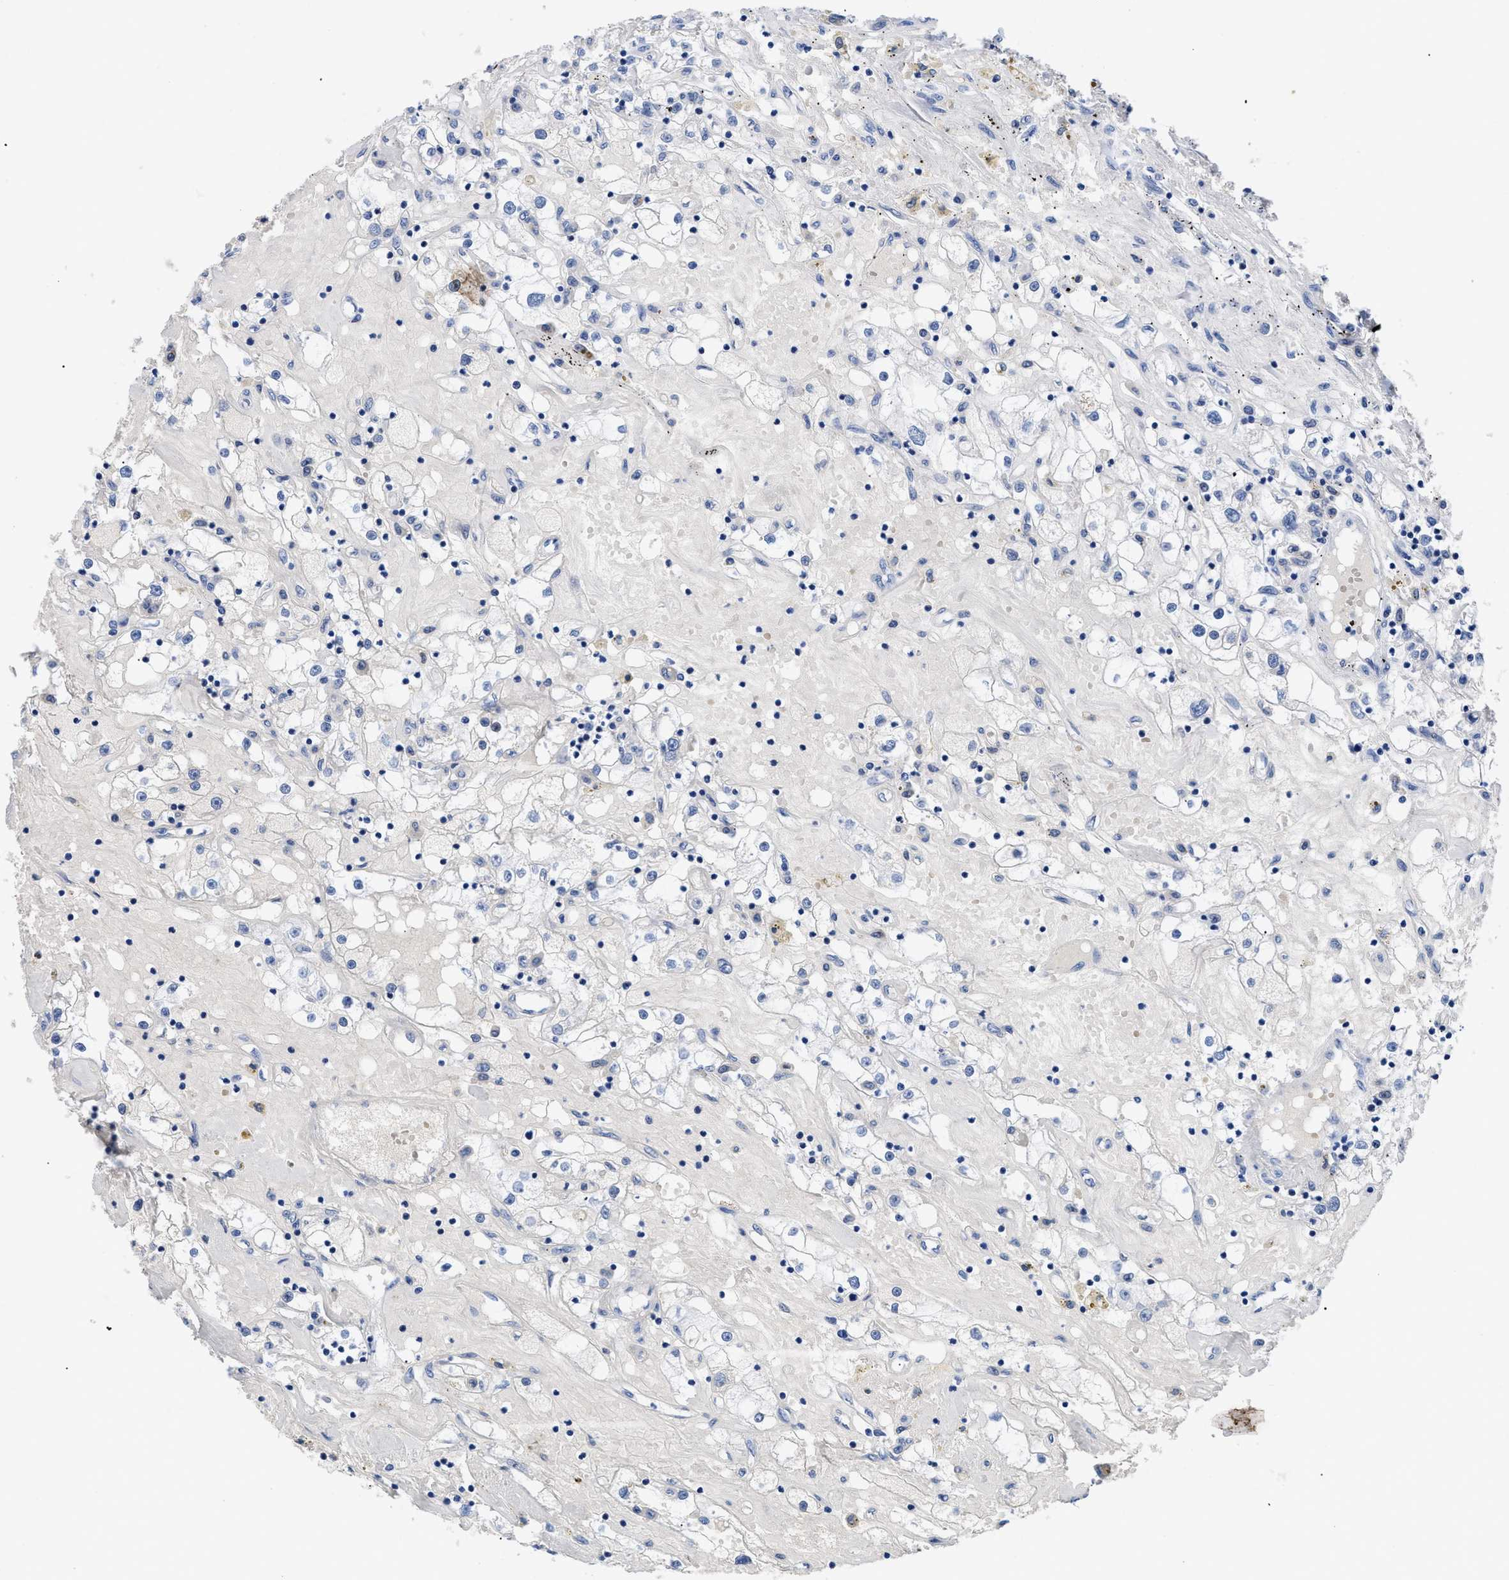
{"staining": {"intensity": "negative", "quantity": "none", "location": "none"}, "tissue": "renal cancer", "cell_type": "Tumor cells", "image_type": "cancer", "snomed": [{"axis": "morphology", "description": "Adenocarcinoma, NOS"}, {"axis": "topography", "description": "Kidney"}], "caption": "DAB immunohistochemical staining of human renal adenocarcinoma demonstrates no significant expression in tumor cells.", "gene": "TMEM68", "patient": {"sex": "male", "age": 56}}